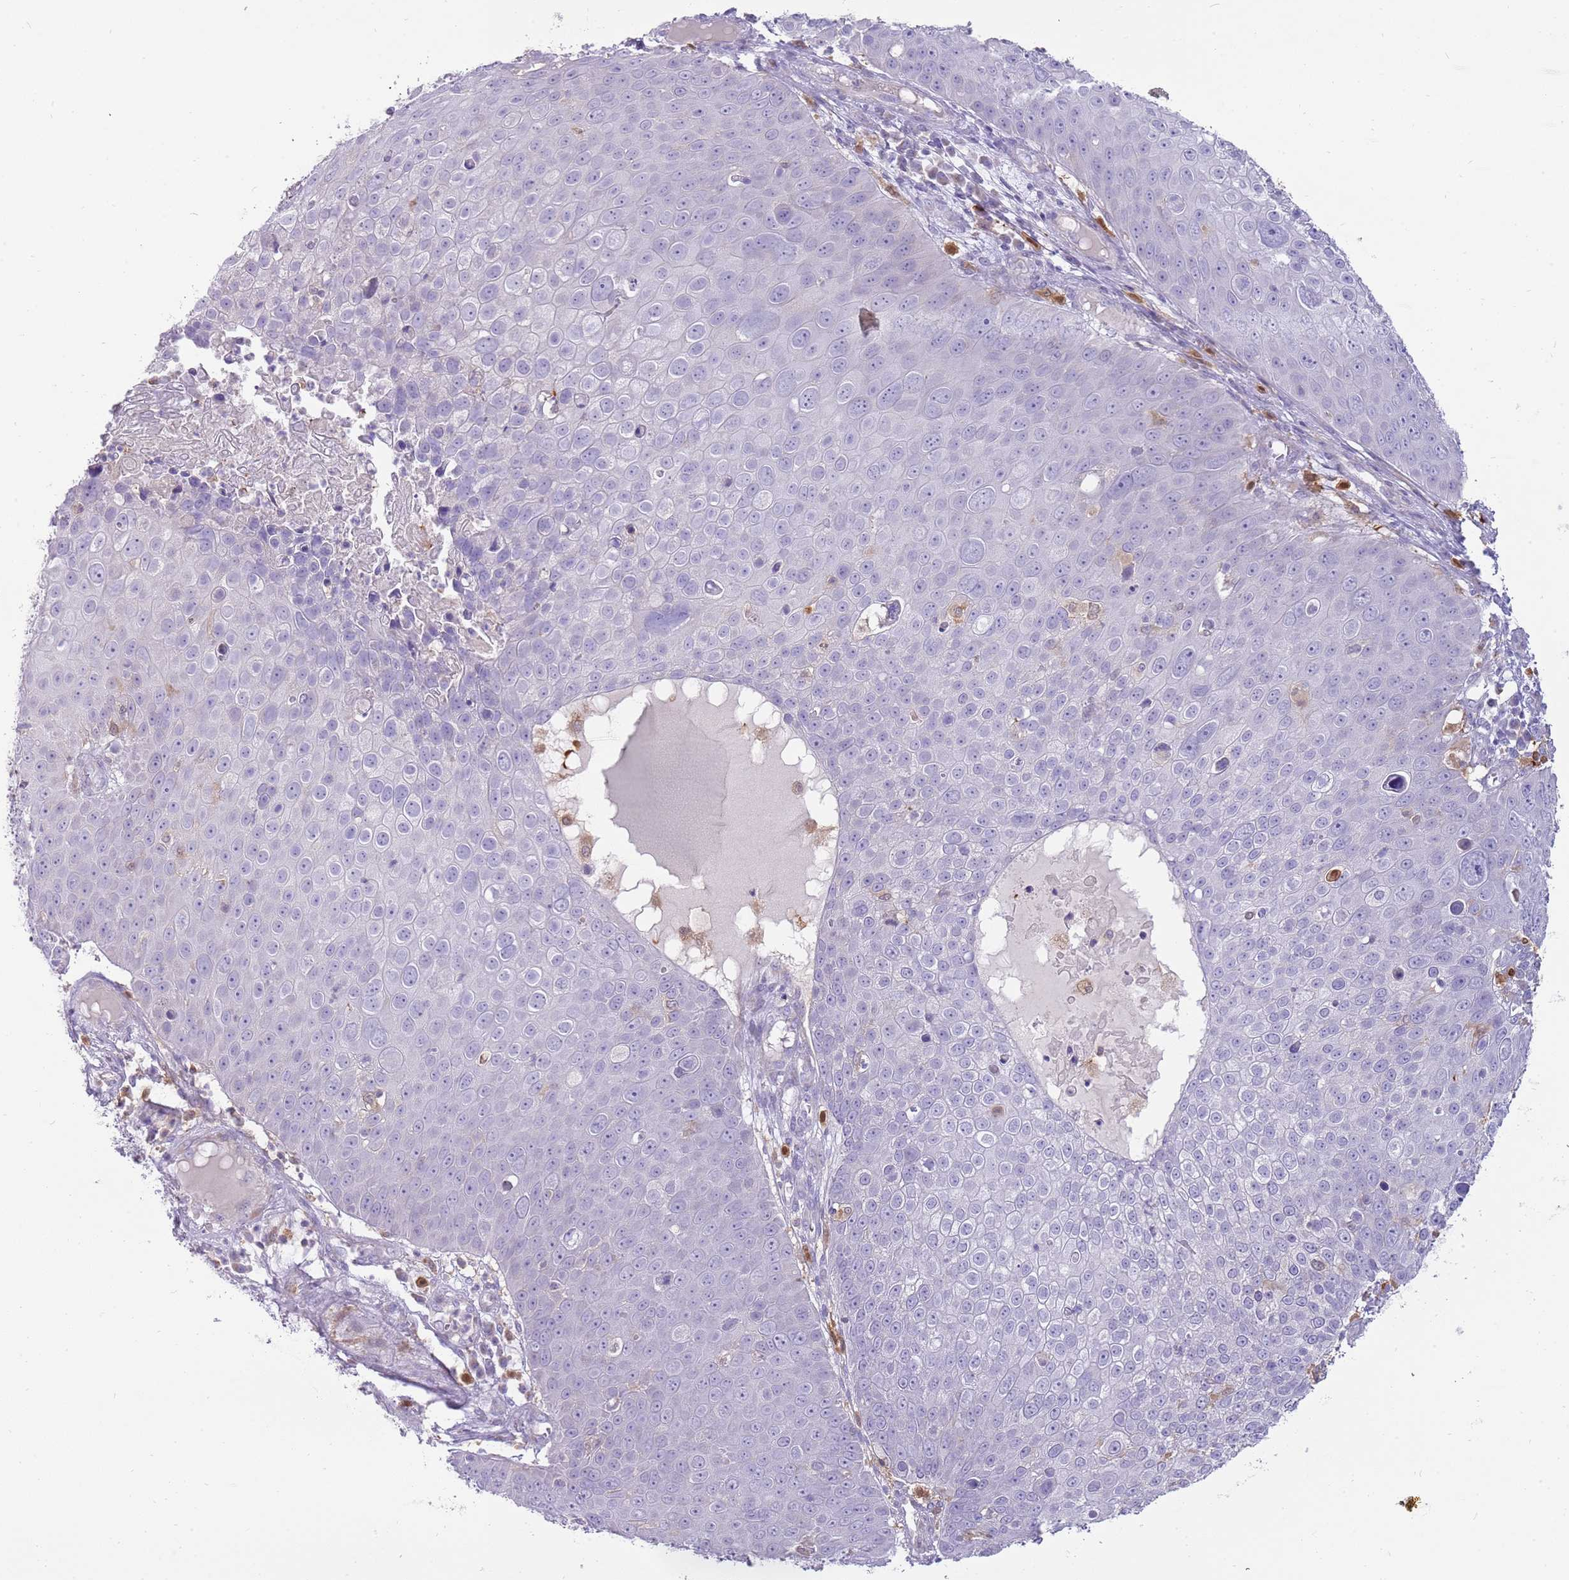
{"staining": {"intensity": "negative", "quantity": "none", "location": "none"}, "tissue": "skin cancer", "cell_type": "Tumor cells", "image_type": "cancer", "snomed": [{"axis": "morphology", "description": "Squamous cell carcinoma, NOS"}, {"axis": "topography", "description": "Skin"}], "caption": "There is no significant expression in tumor cells of skin cancer. The staining is performed using DAB brown chromogen with nuclei counter-stained in using hematoxylin.", "gene": "DIPK1C", "patient": {"sex": "male", "age": 71}}